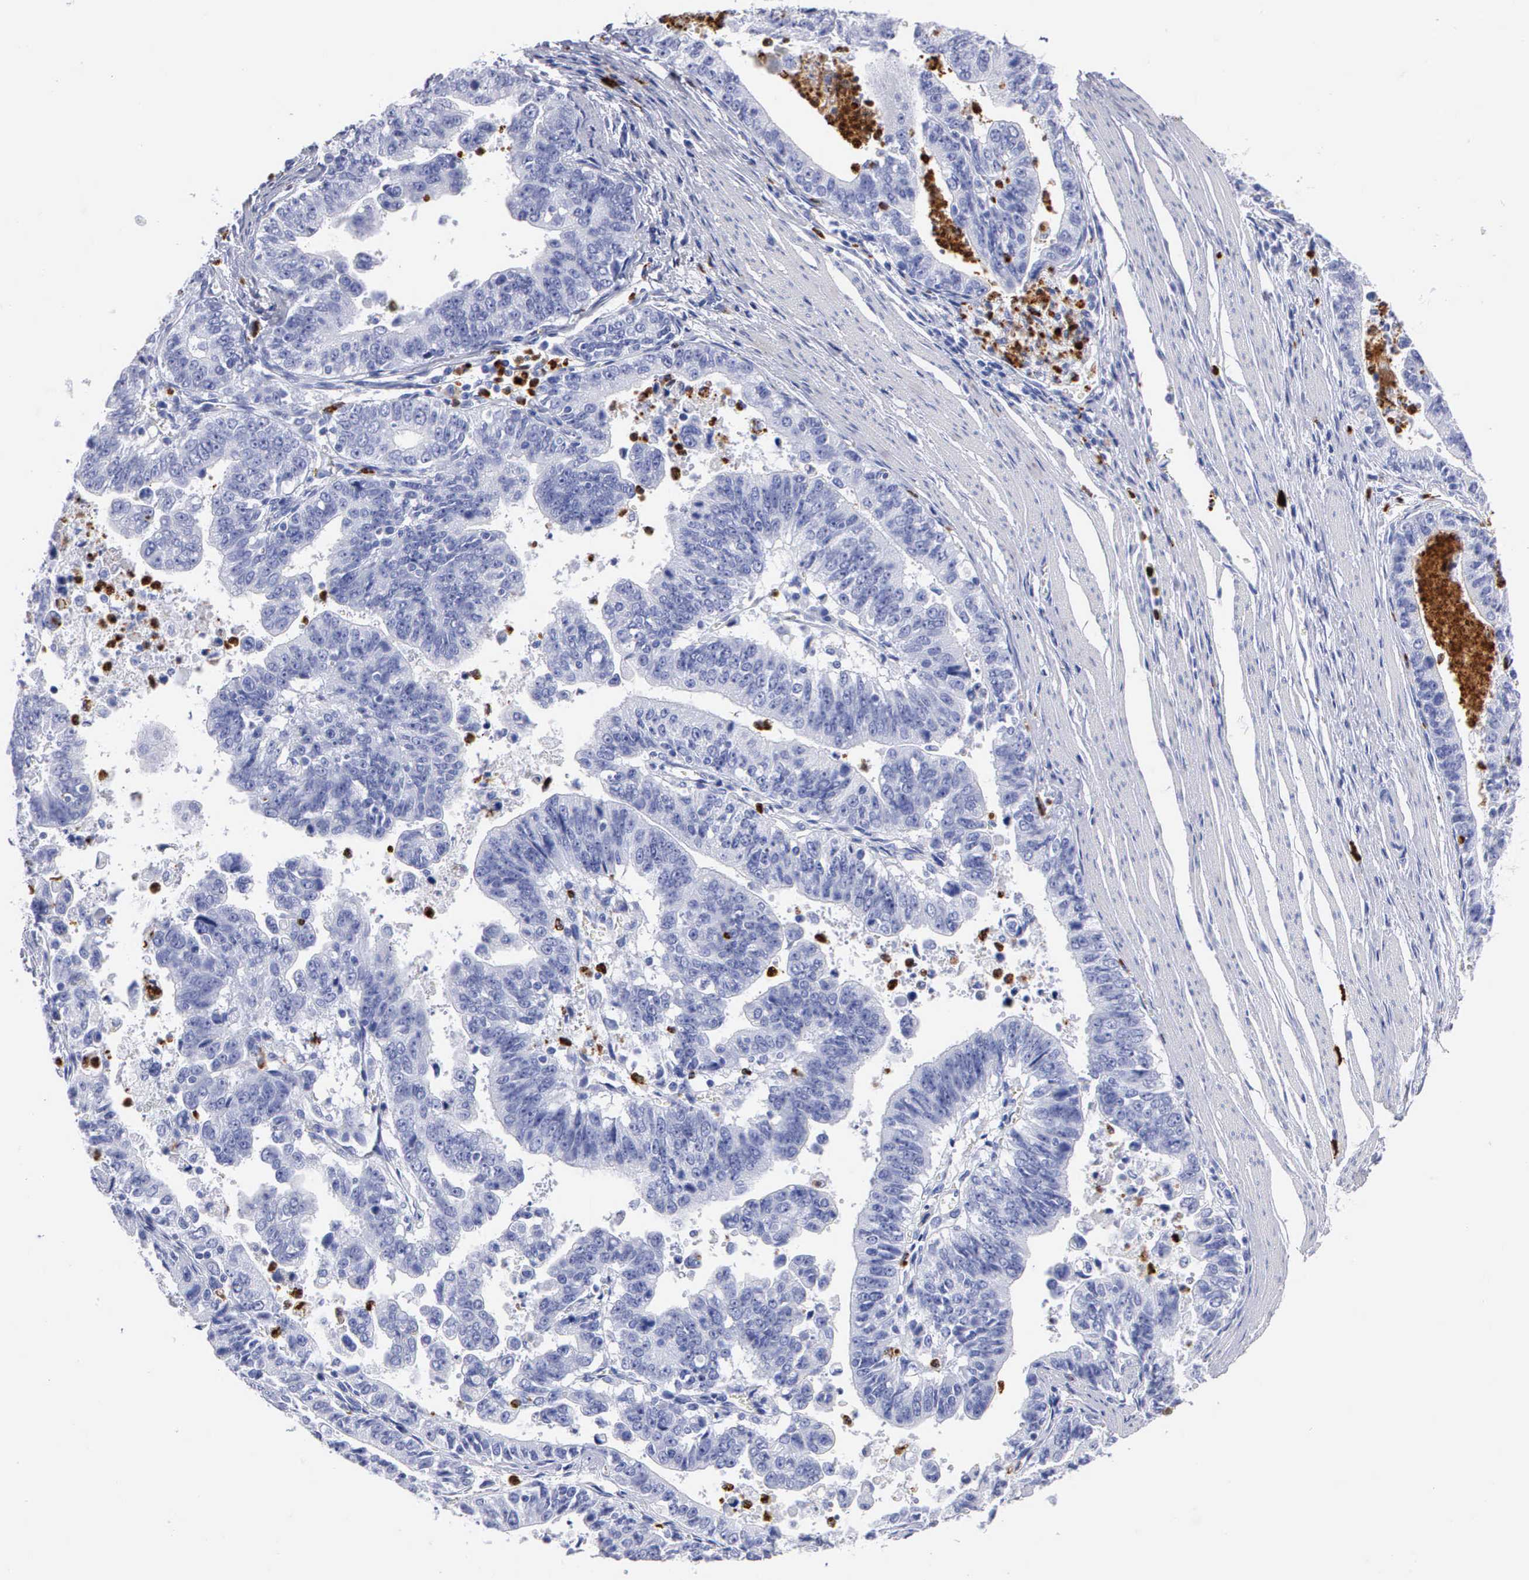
{"staining": {"intensity": "negative", "quantity": "none", "location": "none"}, "tissue": "stomach cancer", "cell_type": "Tumor cells", "image_type": "cancer", "snomed": [{"axis": "morphology", "description": "Adenocarcinoma, NOS"}, {"axis": "topography", "description": "Stomach, upper"}], "caption": "A photomicrograph of adenocarcinoma (stomach) stained for a protein displays no brown staining in tumor cells.", "gene": "CTSG", "patient": {"sex": "female", "age": 50}}